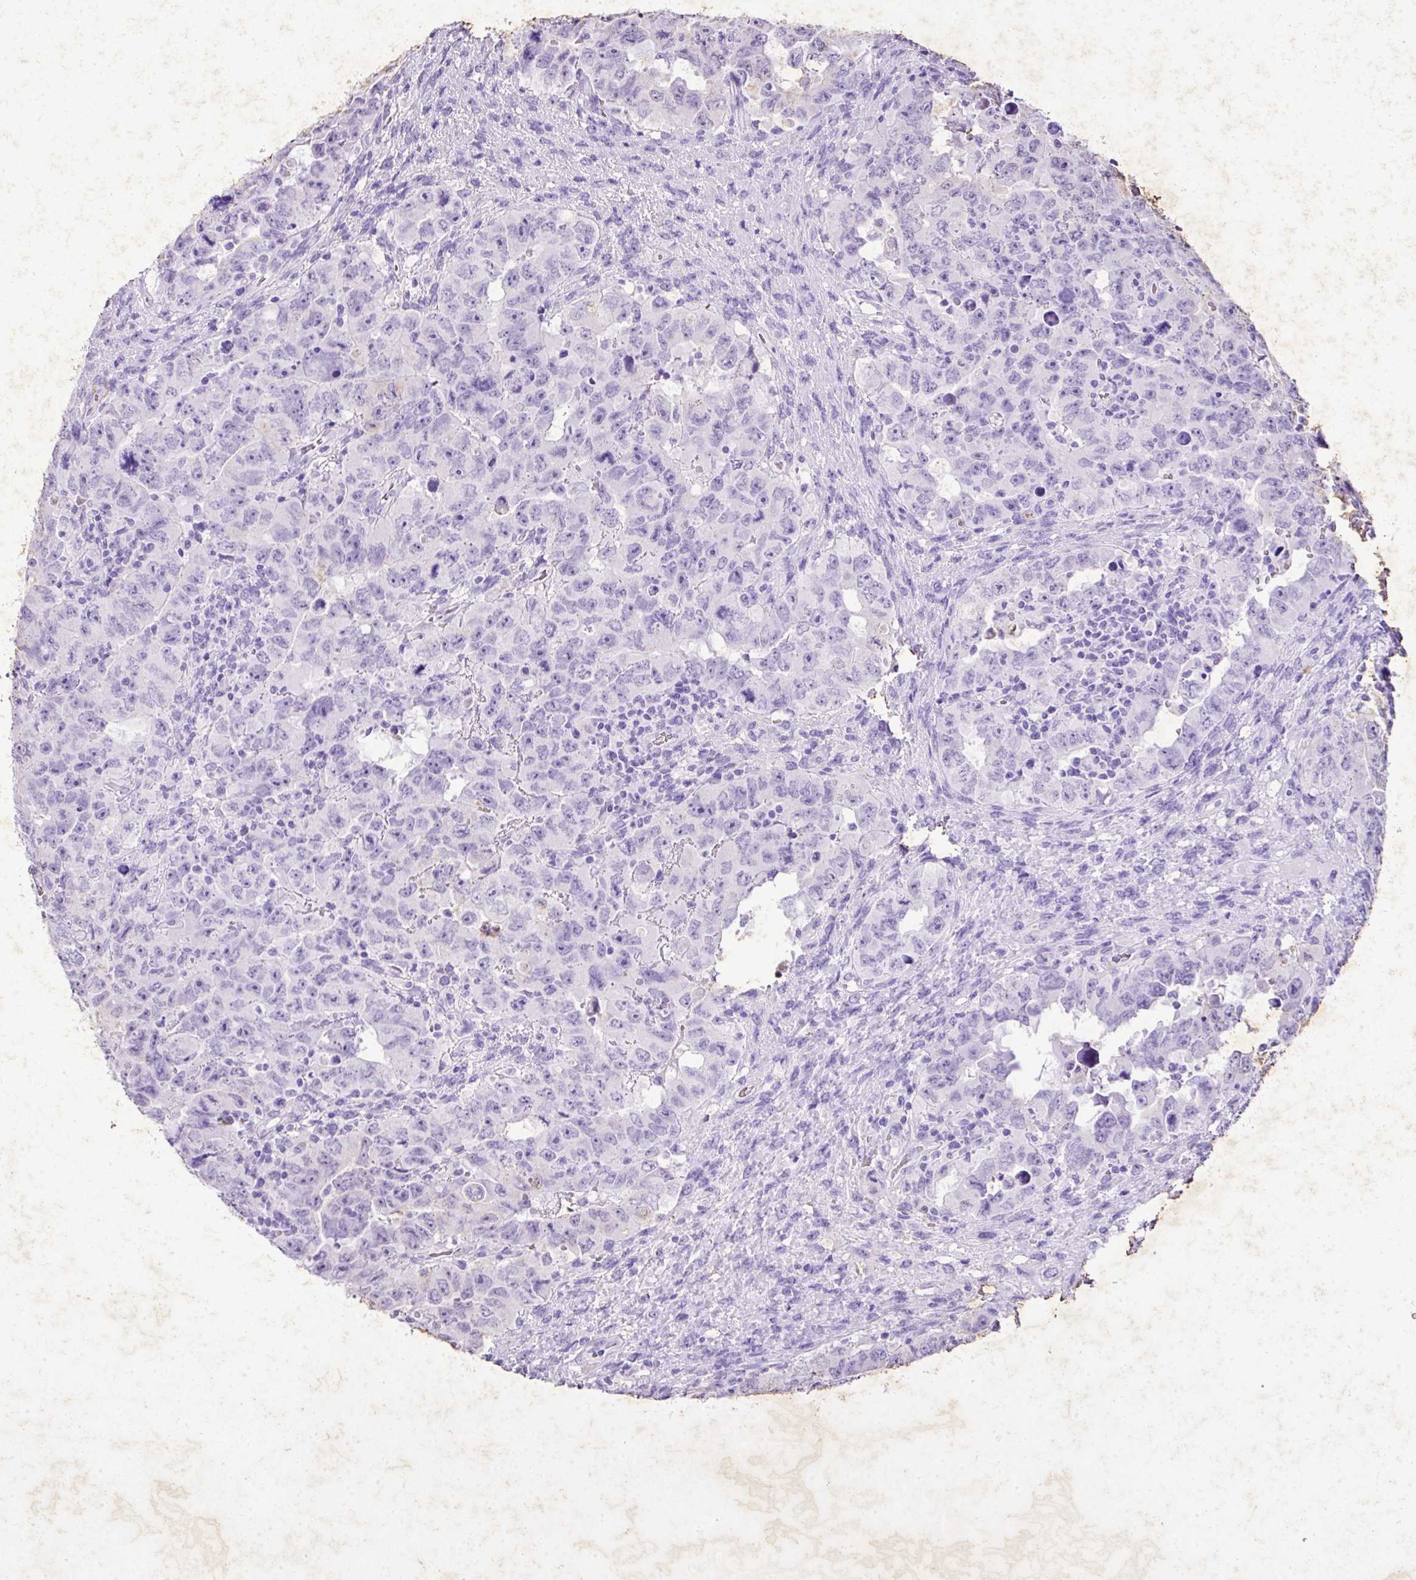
{"staining": {"intensity": "negative", "quantity": "none", "location": "none"}, "tissue": "testis cancer", "cell_type": "Tumor cells", "image_type": "cancer", "snomed": [{"axis": "morphology", "description": "Carcinoma, Embryonal, NOS"}, {"axis": "topography", "description": "Testis"}], "caption": "There is no significant staining in tumor cells of testis cancer.", "gene": "KCNJ11", "patient": {"sex": "male", "age": 24}}